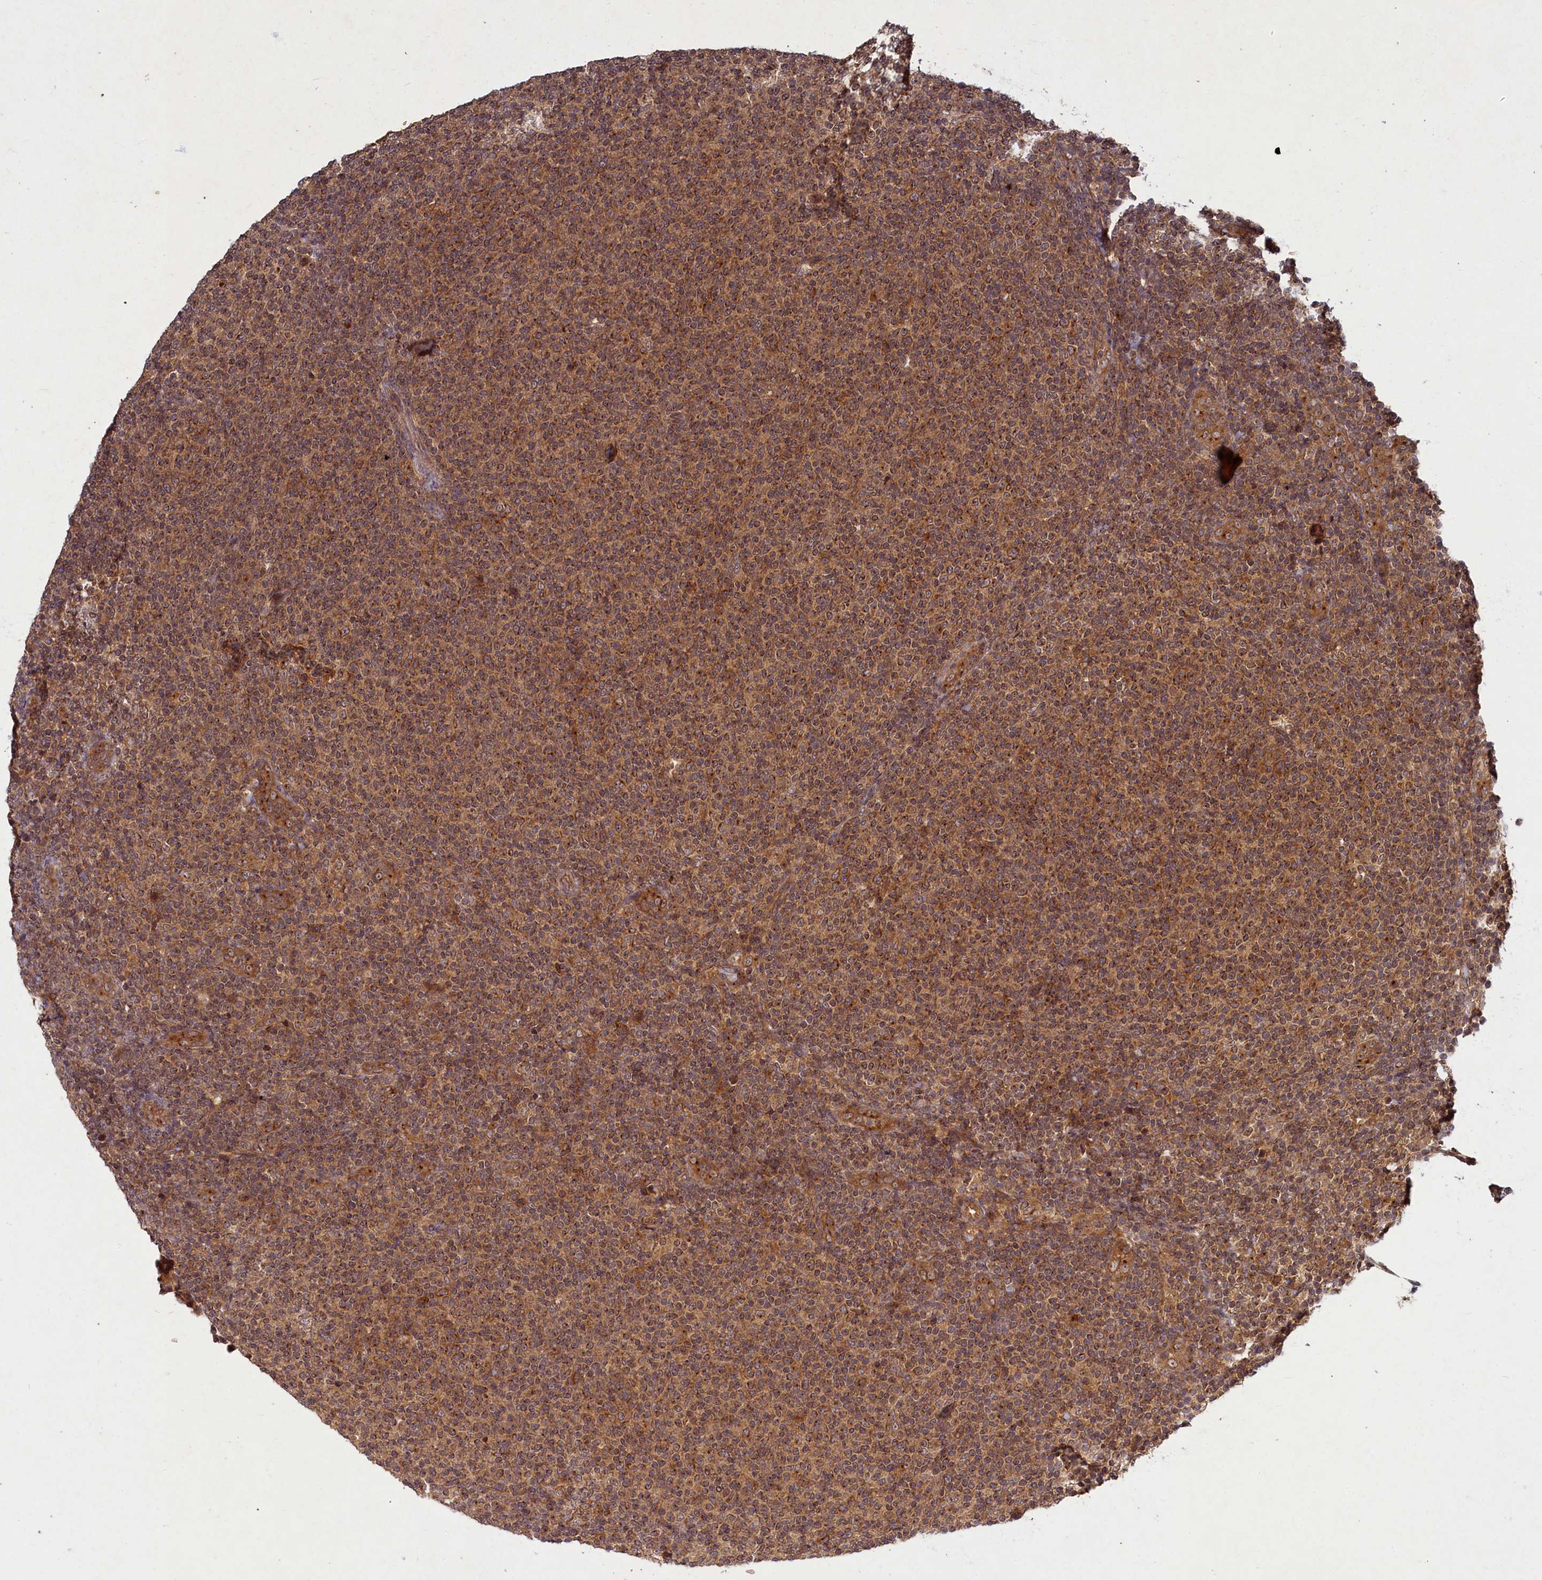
{"staining": {"intensity": "moderate", "quantity": ">75%", "location": "cytoplasmic/membranous"}, "tissue": "lymphoma", "cell_type": "Tumor cells", "image_type": "cancer", "snomed": [{"axis": "morphology", "description": "Malignant lymphoma, non-Hodgkin's type, Low grade"}, {"axis": "topography", "description": "Lymph node"}], "caption": "A brown stain labels moderate cytoplasmic/membranous staining of a protein in human lymphoma tumor cells.", "gene": "BICD1", "patient": {"sex": "male", "age": 66}}